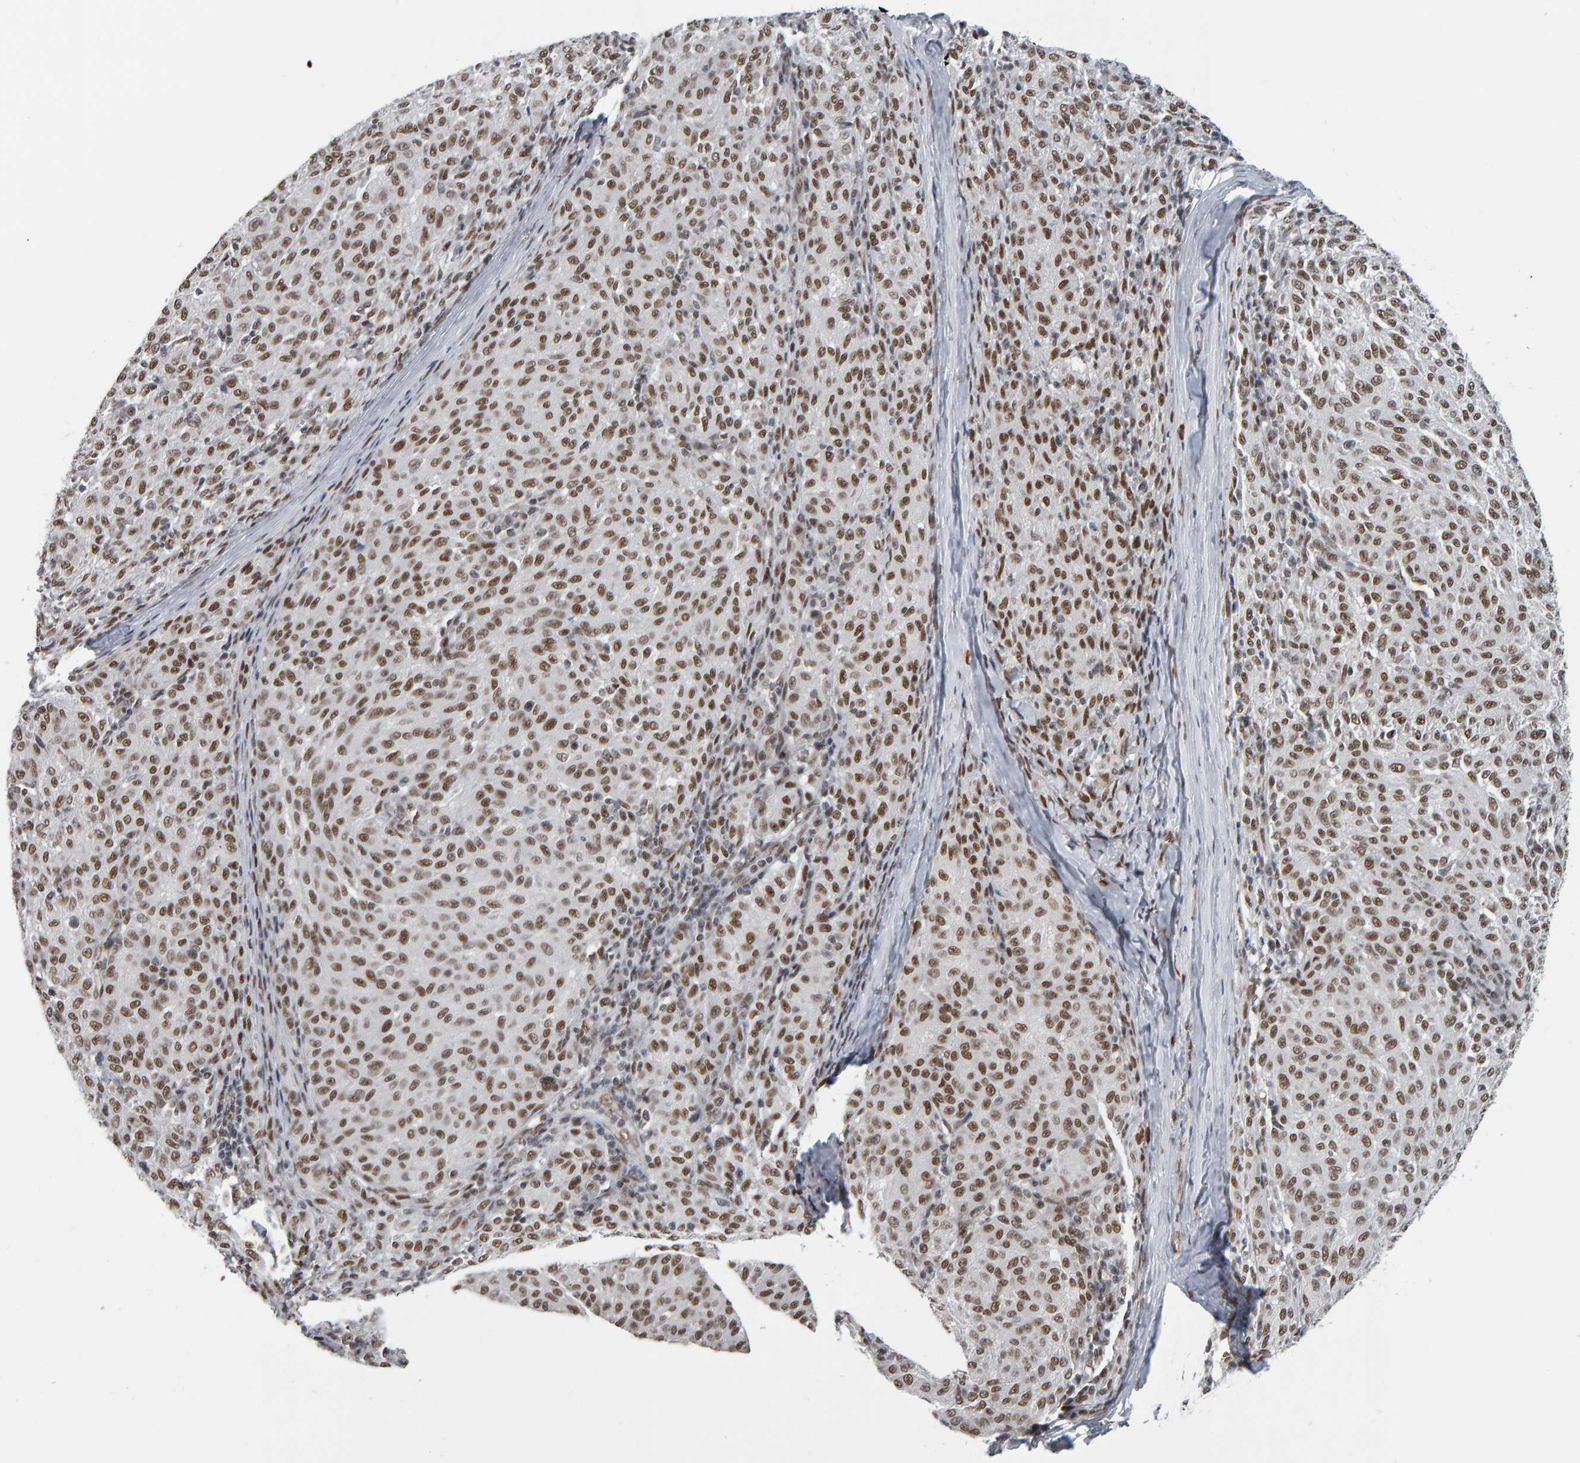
{"staining": {"intensity": "moderate", "quantity": ">75%", "location": "nuclear"}, "tissue": "melanoma", "cell_type": "Tumor cells", "image_type": "cancer", "snomed": [{"axis": "morphology", "description": "Malignant melanoma, NOS"}, {"axis": "topography", "description": "Skin"}], "caption": "Immunohistochemistry (IHC) image of neoplastic tissue: malignant melanoma stained using immunohistochemistry (IHC) displays medium levels of moderate protein expression localized specifically in the nuclear of tumor cells, appearing as a nuclear brown color.", "gene": "ATF7IP", "patient": {"sex": "female", "age": 72}}